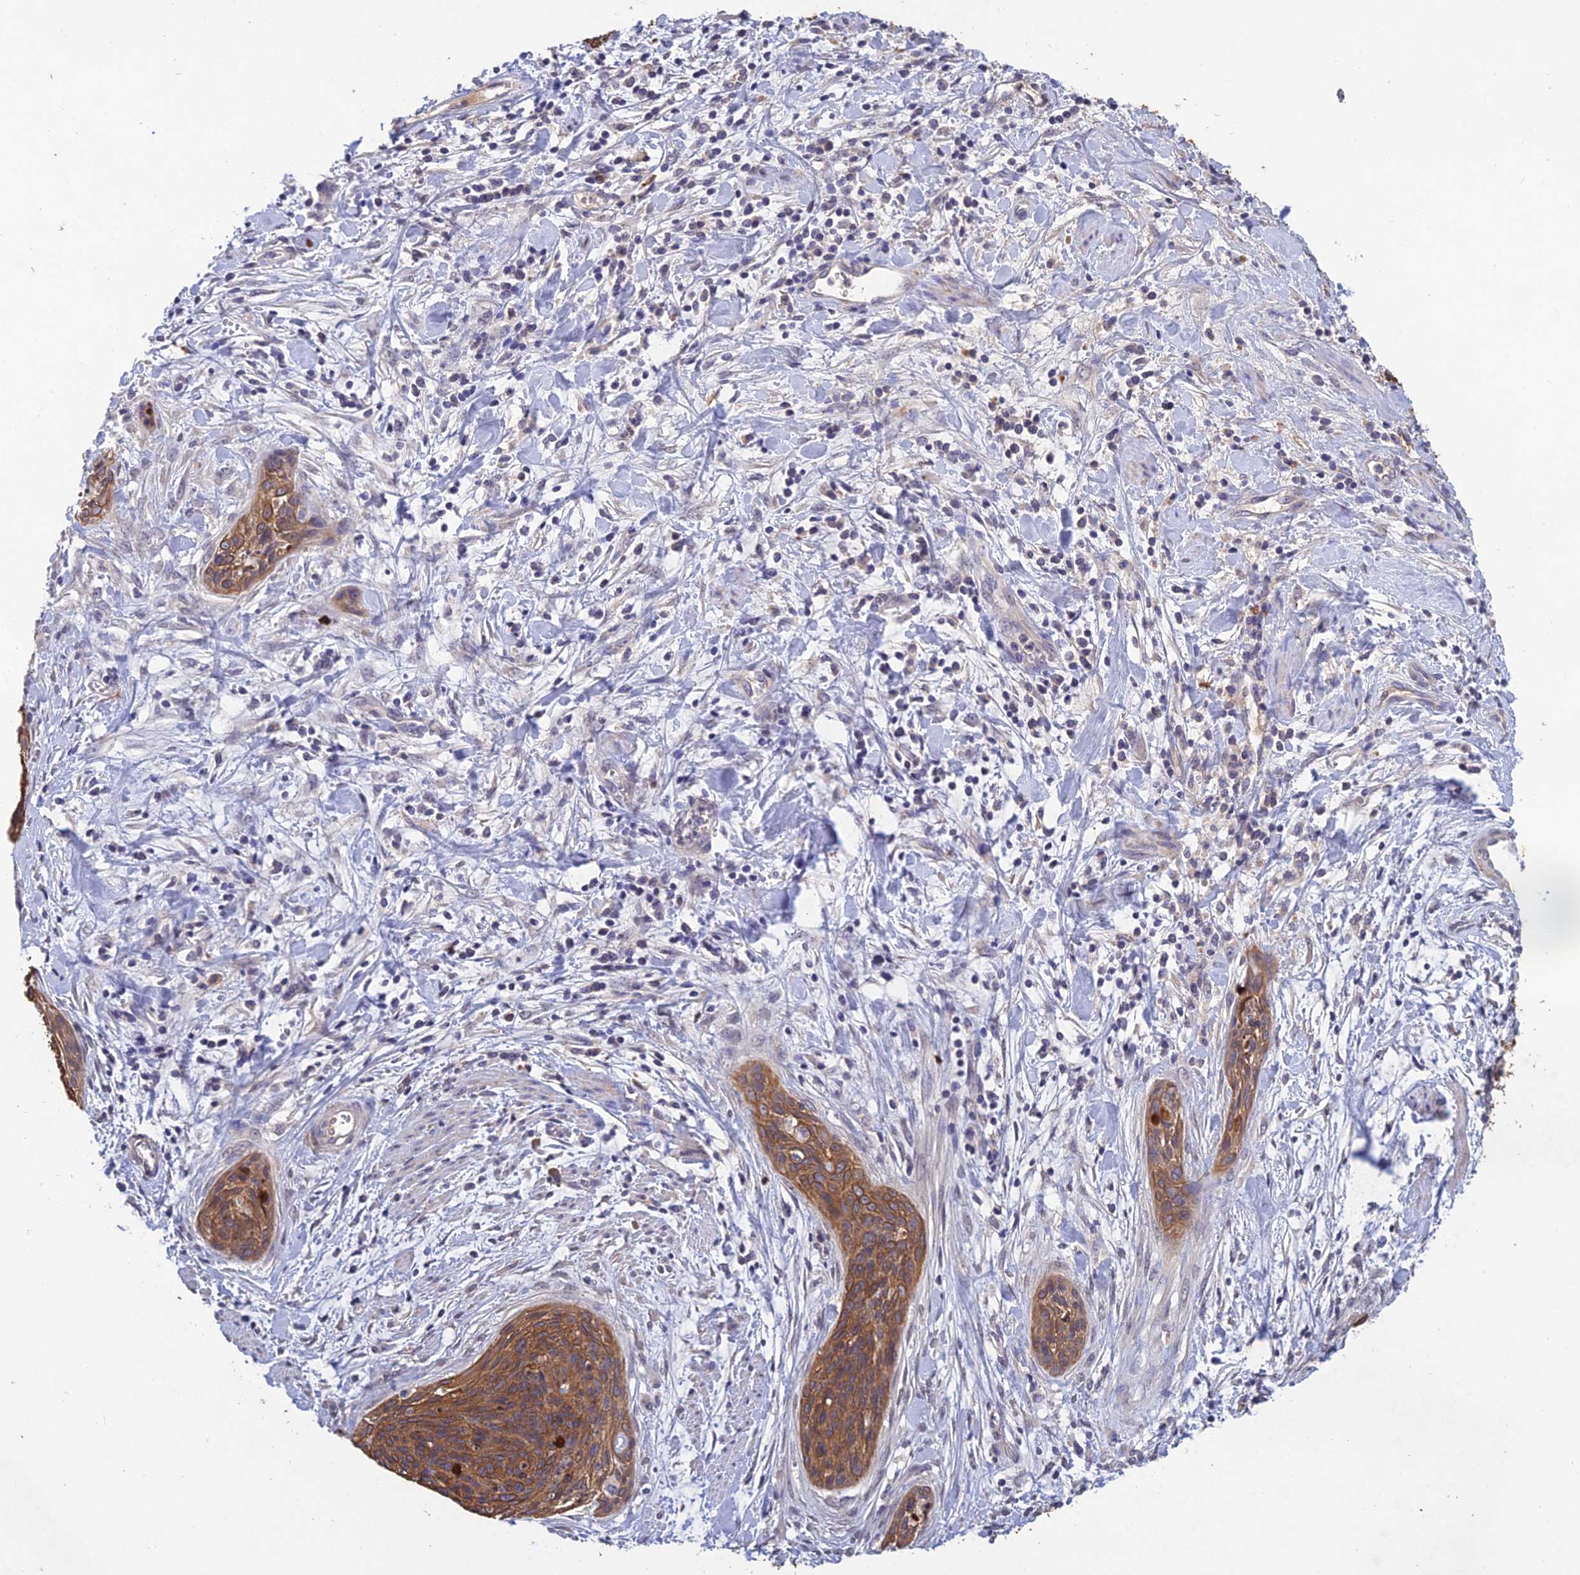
{"staining": {"intensity": "moderate", "quantity": ">75%", "location": "cytoplasmic/membranous"}, "tissue": "cervical cancer", "cell_type": "Tumor cells", "image_type": "cancer", "snomed": [{"axis": "morphology", "description": "Squamous cell carcinoma, NOS"}, {"axis": "topography", "description": "Cervix"}], "caption": "Cervical cancer (squamous cell carcinoma) stained with DAB (3,3'-diaminobenzidine) IHC reveals medium levels of moderate cytoplasmic/membranous positivity in approximately >75% of tumor cells. Immunohistochemistry (ihc) stains the protein of interest in brown and the nuclei are stained blue.", "gene": "SLC39A13", "patient": {"sex": "female", "age": 55}}